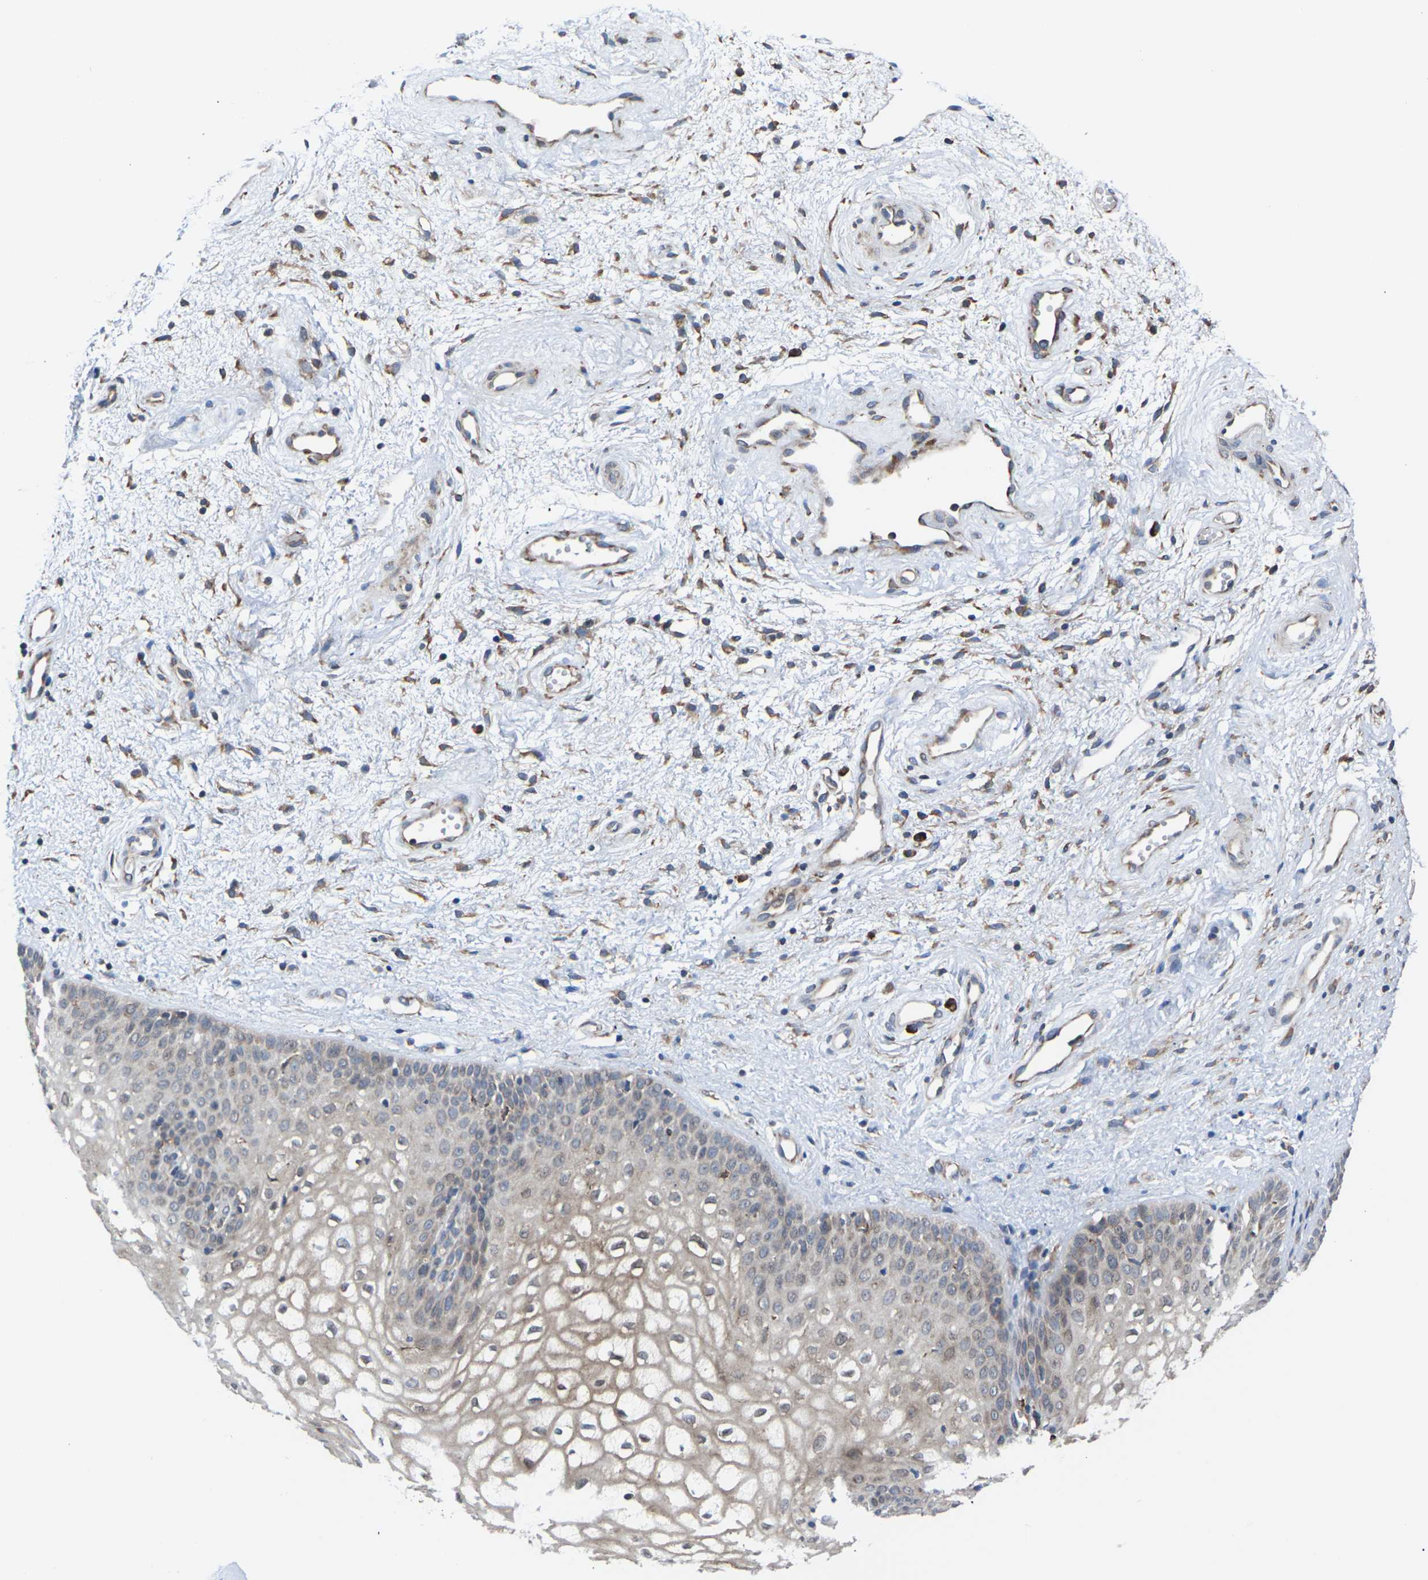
{"staining": {"intensity": "weak", "quantity": "25%-75%", "location": "cytoplasmic/membranous"}, "tissue": "vagina", "cell_type": "Squamous epithelial cells", "image_type": "normal", "snomed": [{"axis": "morphology", "description": "Normal tissue, NOS"}, {"axis": "topography", "description": "Vagina"}], "caption": "Squamous epithelial cells demonstrate low levels of weak cytoplasmic/membranous expression in approximately 25%-75% of cells in benign vagina. The staining was performed using DAB (3,3'-diaminobenzidine), with brown indicating positive protein expression. Nuclei are stained blue with hematoxylin.", "gene": "PDZK1IP1", "patient": {"sex": "female", "age": 34}}